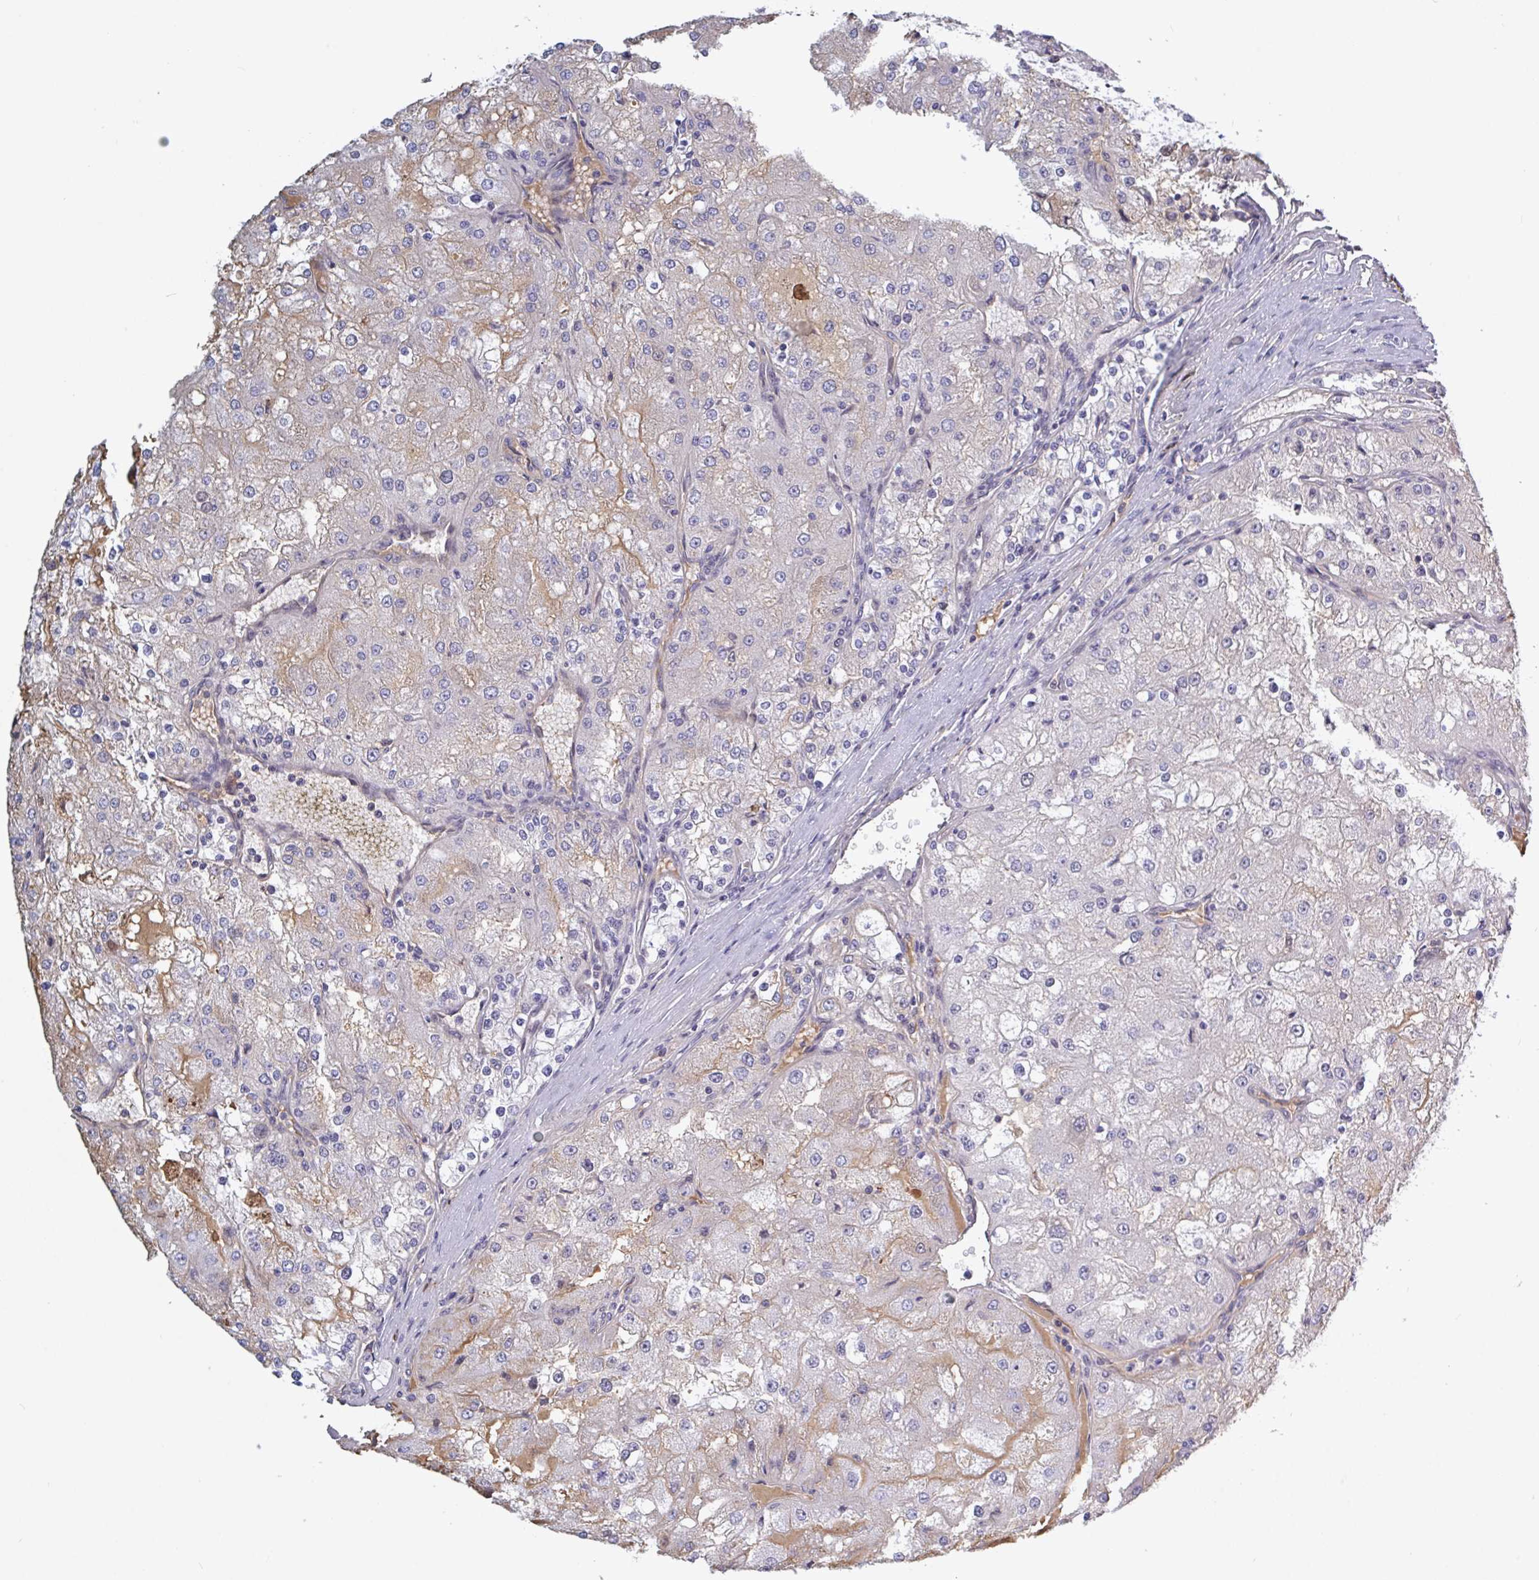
{"staining": {"intensity": "weak", "quantity": "<25%", "location": "cytoplasmic/membranous"}, "tissue": "renal cancer", "cell_type": "Tumor cells", "image_type": "cancer", "snomed": [{"axis": "morphology", "description": "Adenocarcinoma, NOS"}, {"axis": "topography", "description": "Kidney"}], "caption": "Immunohistochemistry photomicrograph of adenocarcinoma (renal) stained for a protein (brown), which reveals no staining in tumor cells.", "gene": "BCL7B", "patient": {"sex": "female", "age": 74}}